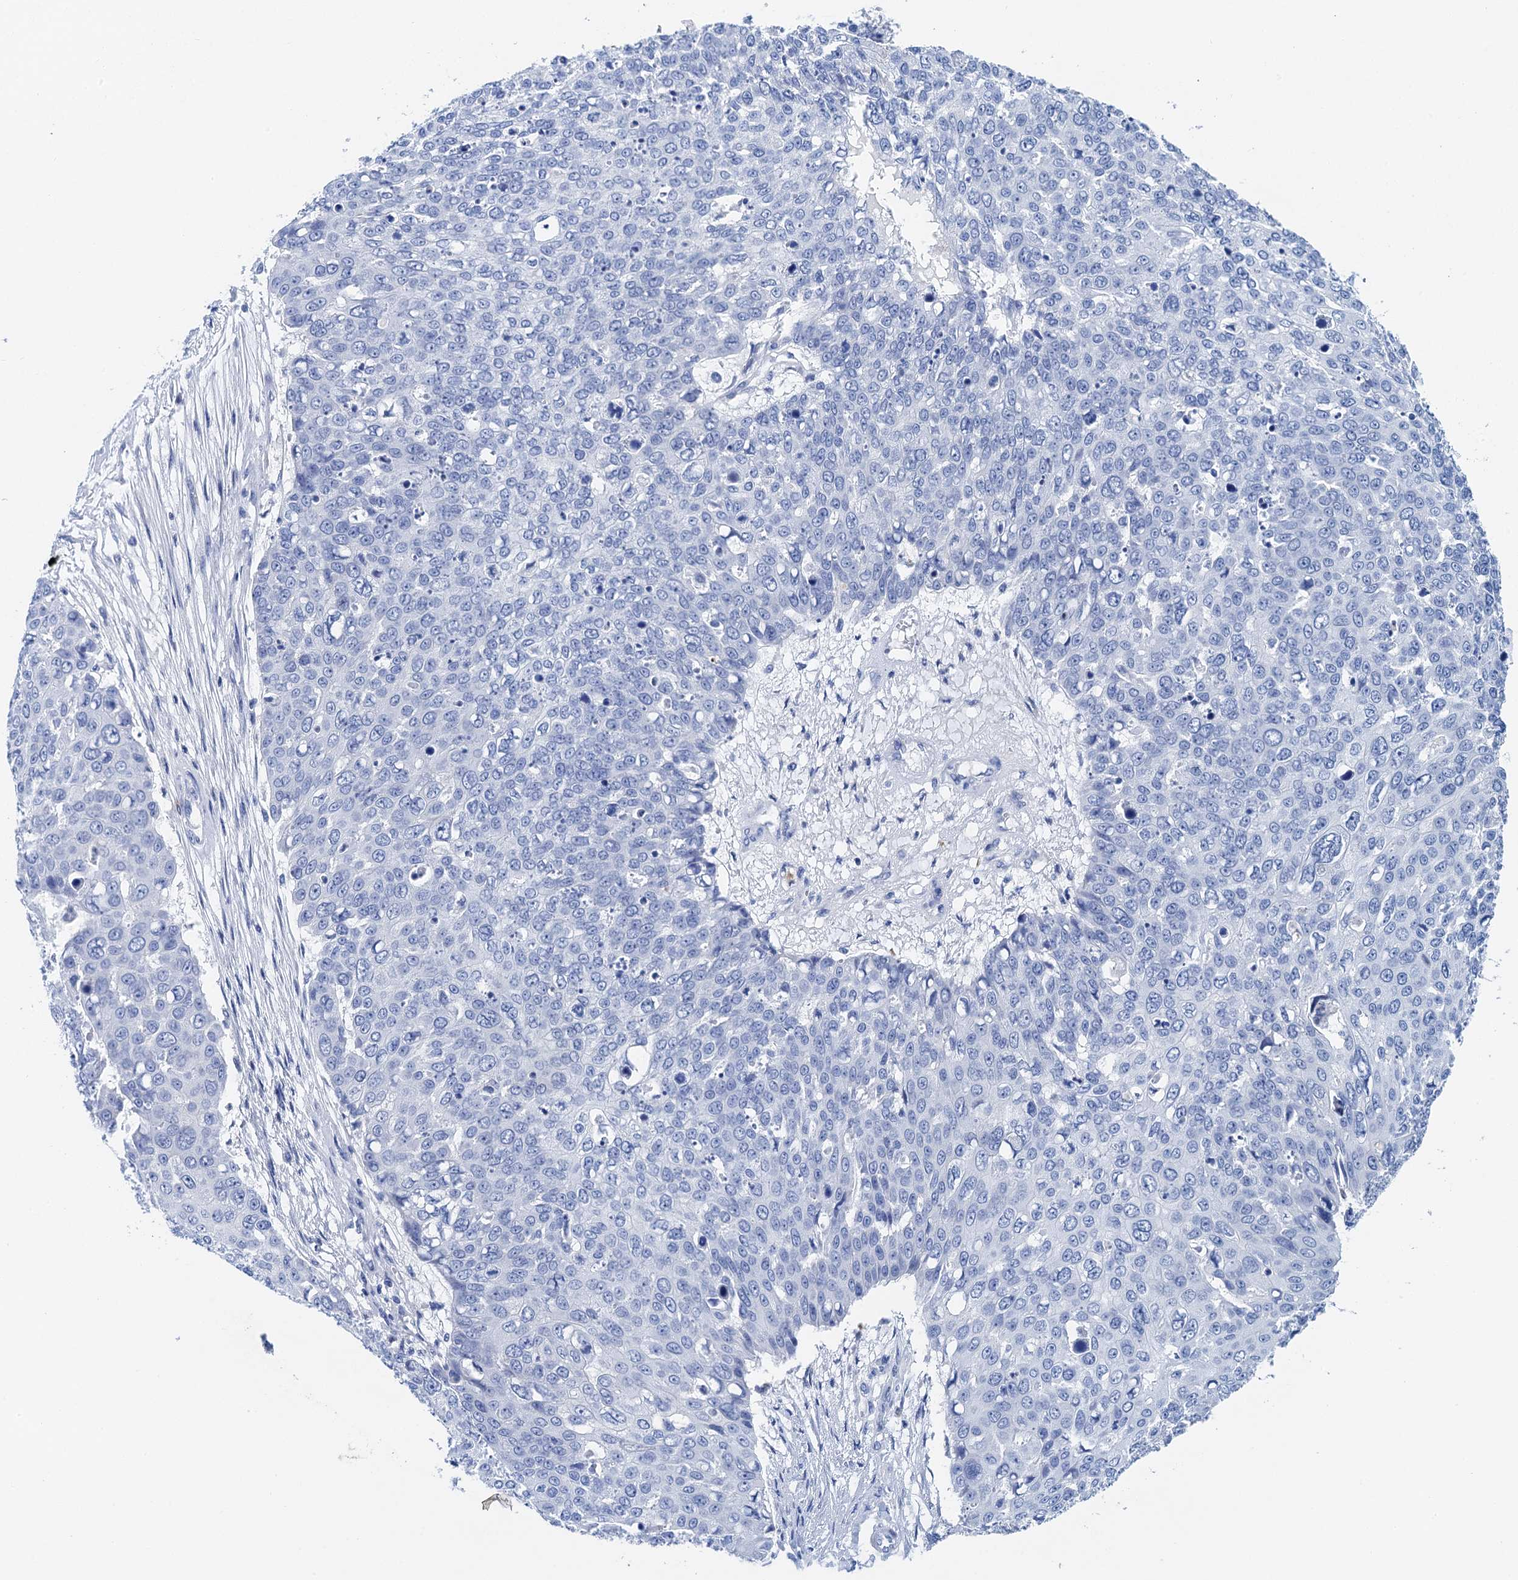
{"staining": {"intensity": "negative", "quantity": "none", "location": "none"}, "tissue": "skin cancer", "cell_type": "Tumor cells", "image_type": "cancer", "snomed": [{"axis": "morphology", "description": "Squamous cell carcinoma, NOS"}, {"axis": "topography", "description": "Skin"}], "caption": "The histopathology image exhibits no significant positivity in tumor cells of skin squamous cell carcinoma.", "gene": "NLRP10", "patient": {"sex": "male", "age": 71}}